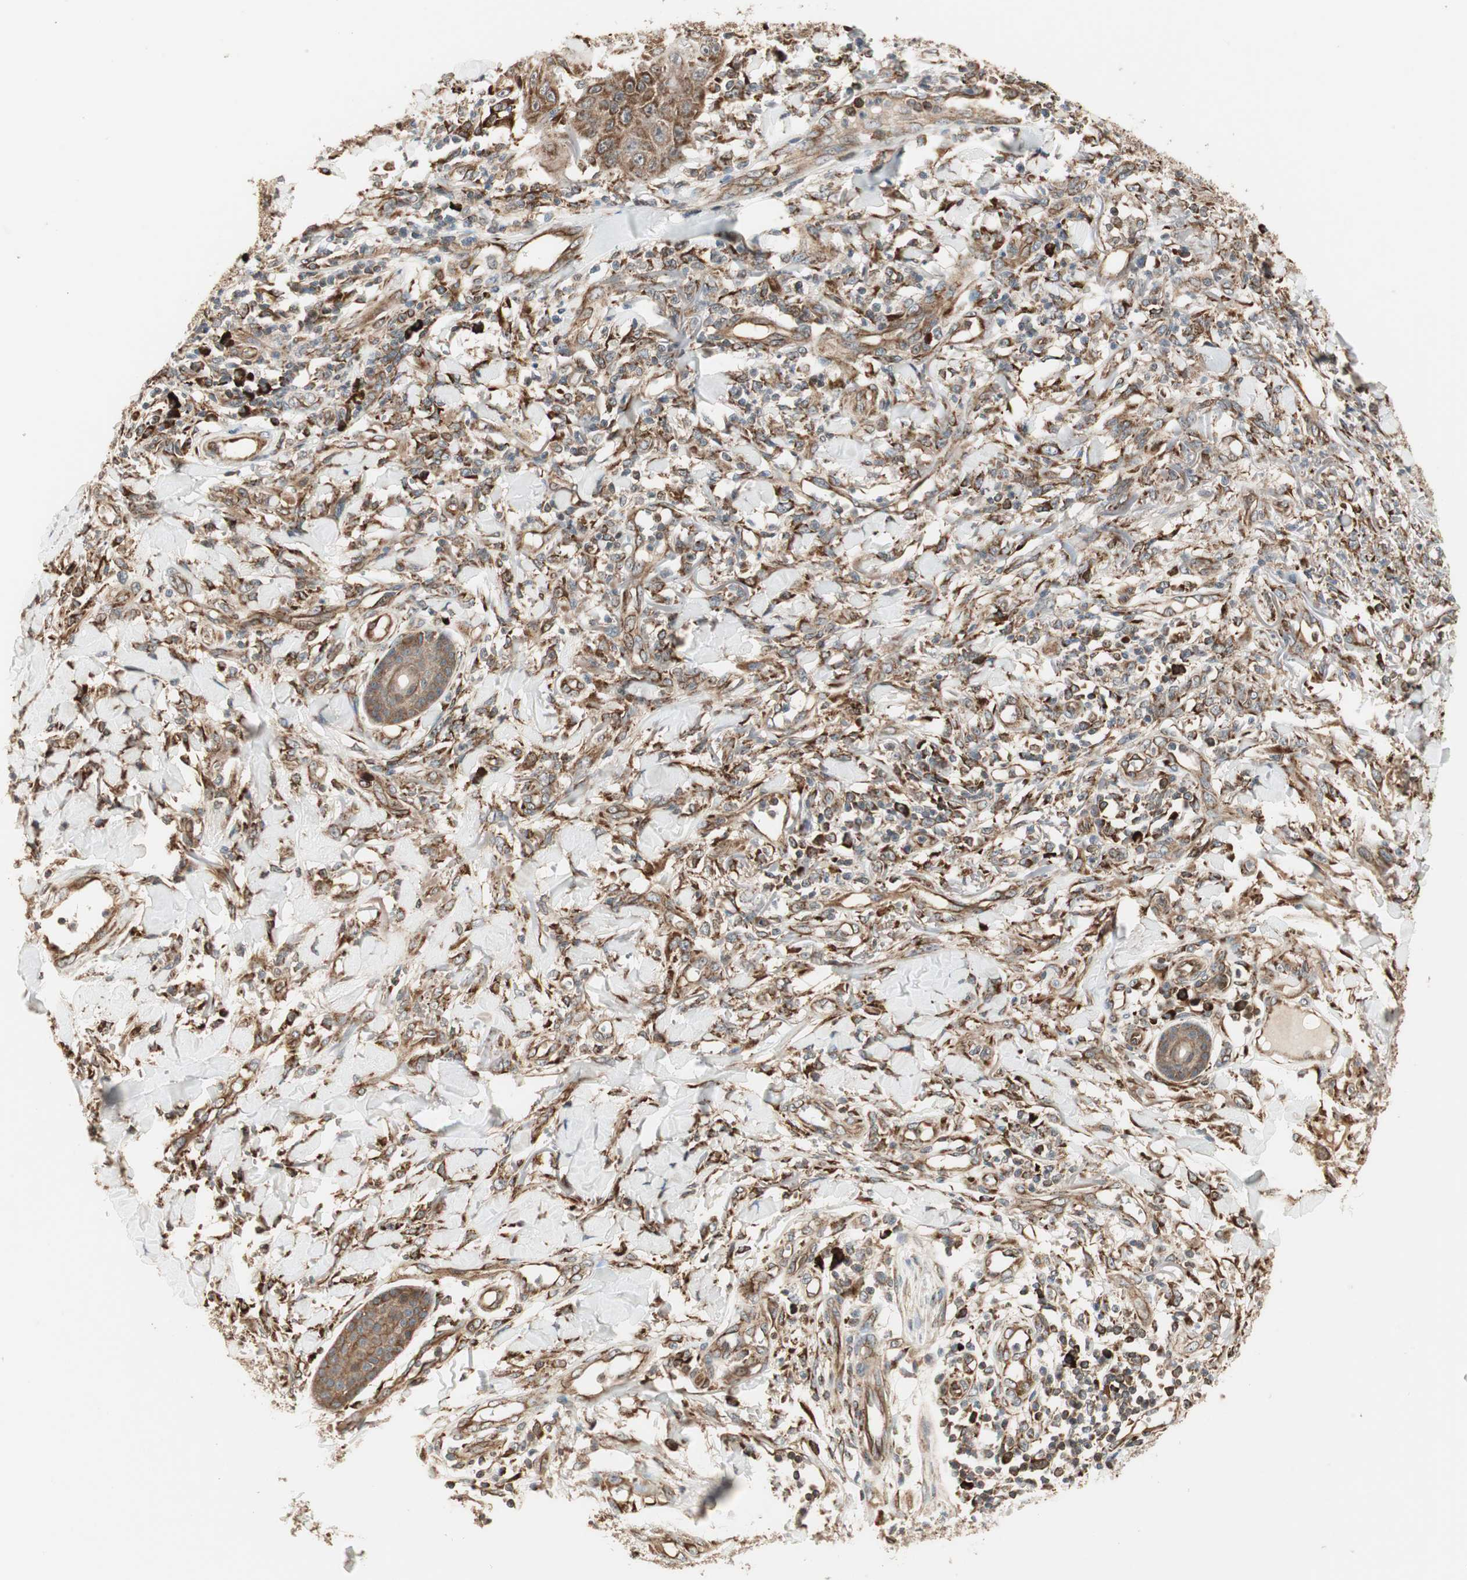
{"staining": {"intensity": "strong", "quantity": ">75%", "location": "cytoplasmic/membranous"}, "tissue": "skin cancer", "cell_type": "Tumor cells", "image_type": "cancer", "snomed": [{"axis": "morphology", "description": "Squamous cell carcinoma, NOS"}, {"axis": "topography", "description": "Skin"}], "caption": "A high-resolution histopathology image shows IHC staining of skin cancer, which shows strong cytoplasmic/membranous staining in approximately >75% of tumor cells. The protein is shown in brown color, while the nuclei are stained blue.", "gene": "P4HA1", "patient": {"sex": "female", "age": 78}}